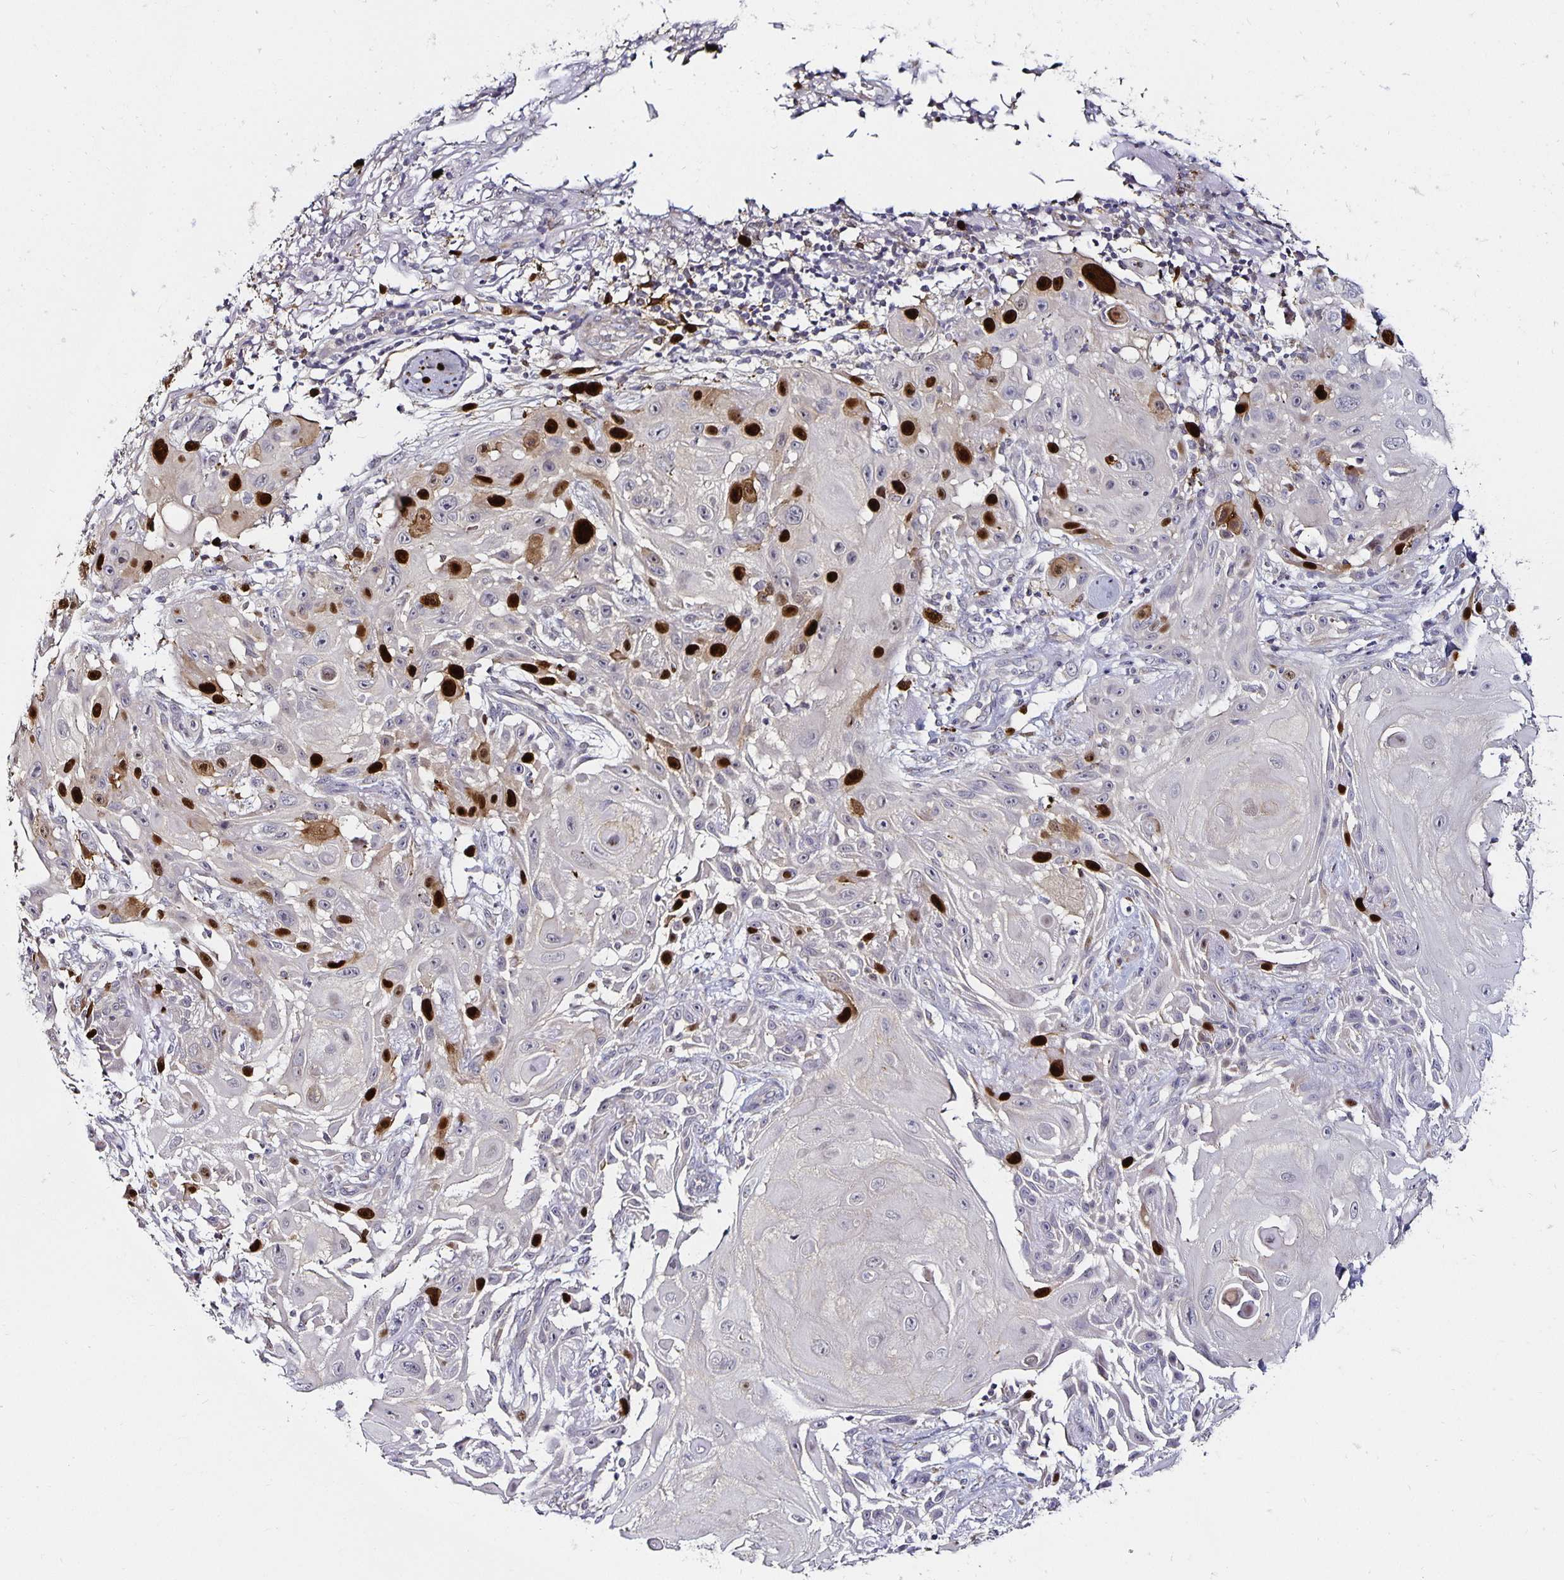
{"staining": {"intensity": "strong", "quantity": "<25%", "location": "nuclear"}, "tissue": "skin cancer", "cell_type": "Tumor cells", "image_type": "cancer", "snomed": [{"axis": "morphology", "description": "Squamous cell carcinoma, NOS"}, {"axis": "topography", "description": "Skin"}], "caption": "Protein expression analysis of human skin cancer reveals strong nuclear positivity in approximately <25% of tumor cells. Immunohistochemistry stains the protein of interest in brown and the nuclei are stained blue.", "gene": "ANLN", "patient": {"sex": "female", "age": 91}}